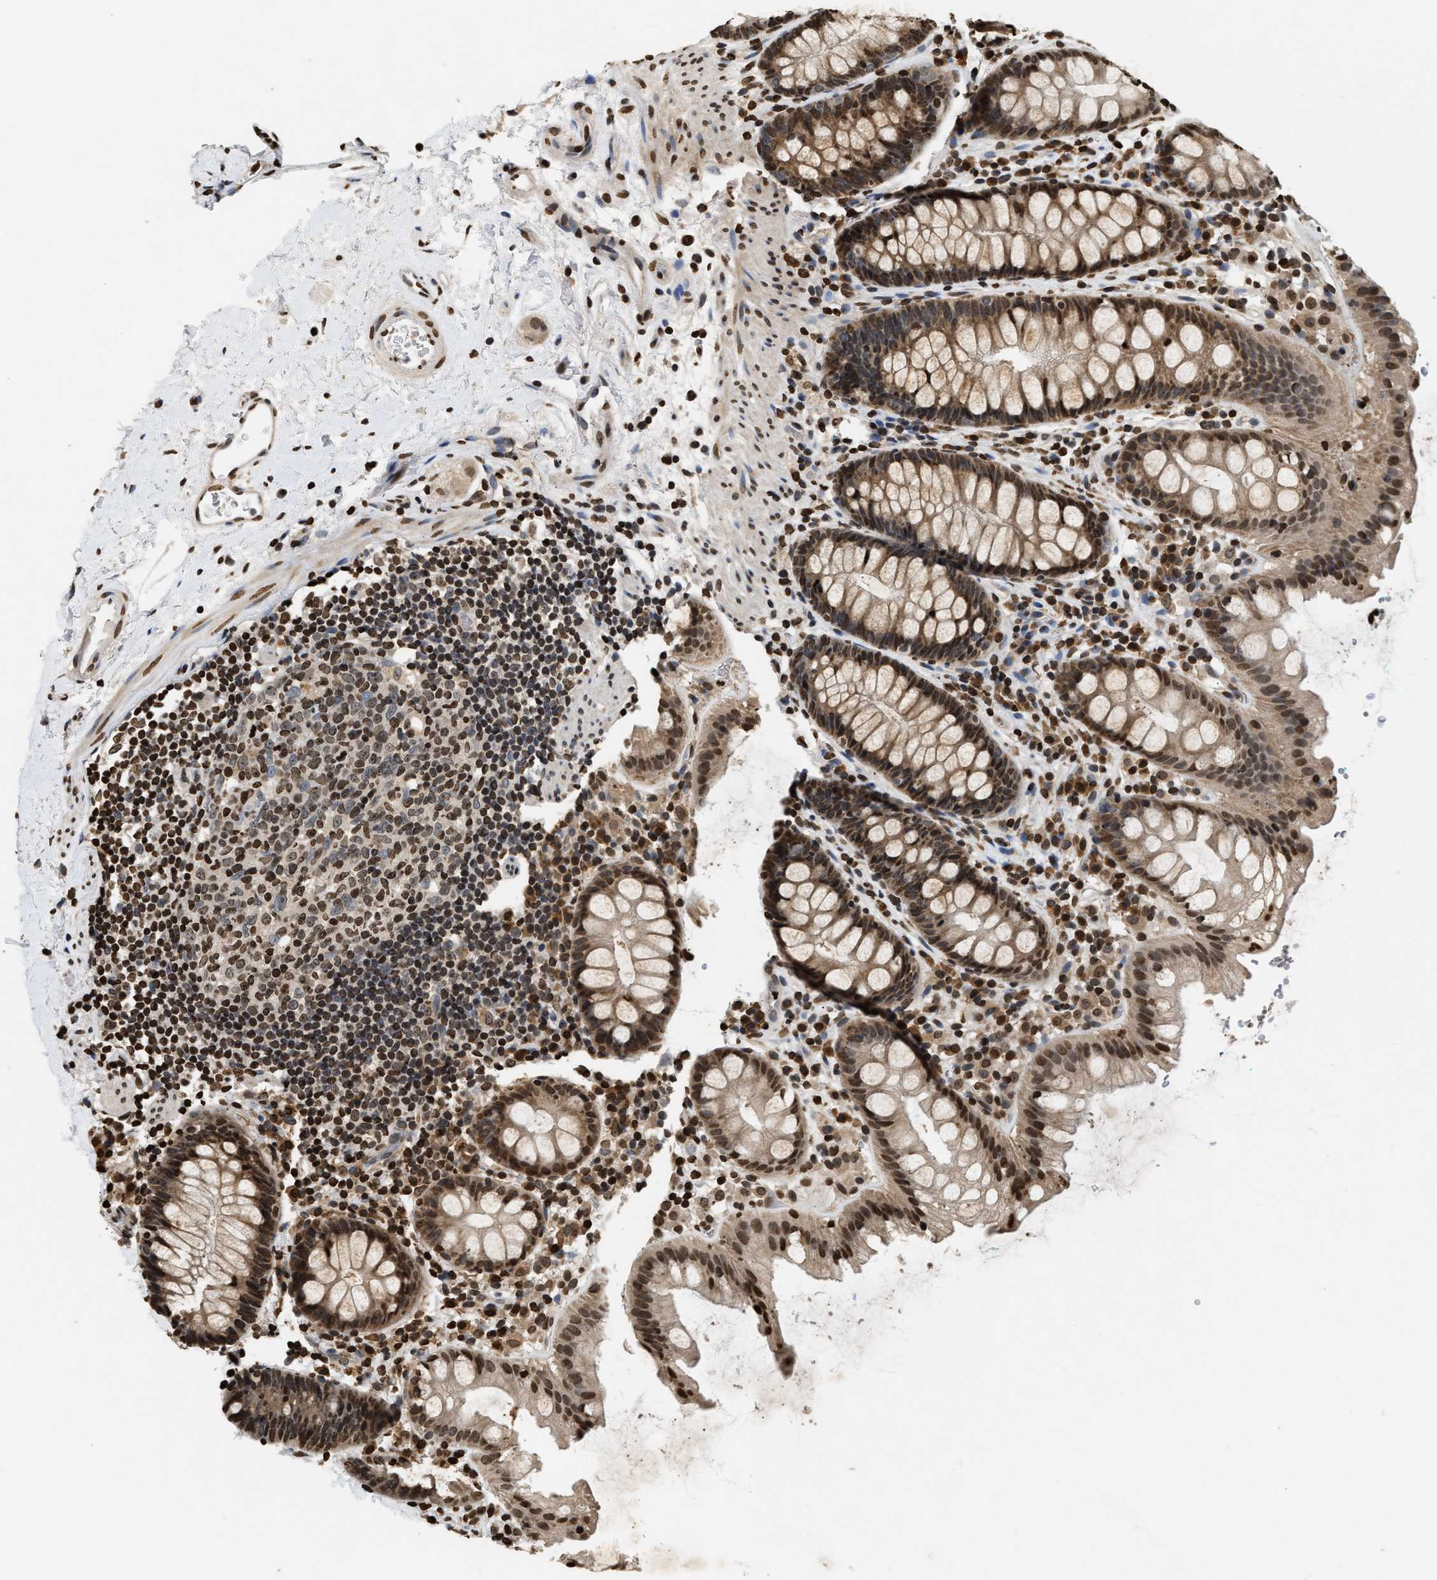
{"staining": {"intensity": "moderate", "quantity": ">75%", "location": "cytoplasmic/membranous,nuclear"}, "tissue": "rectum", "cell_type": "Glandular cells", "image_type": "normal", "snomed": [{"axis": "morphology", "description": "Normal tissue, NOS"}, {"axis": "topography", "description": "Rectum"}], "caption": "A brown stain shows moderate cytoplasmic/membranous,nuclear staining of a protein in glandular cells of unremarkable human rectum. The protein of interest is shown in brown color, while the nuclei are stained blue.", "gene": "DNASE1L3", "patient": {"sex": "female", "age": 65}}